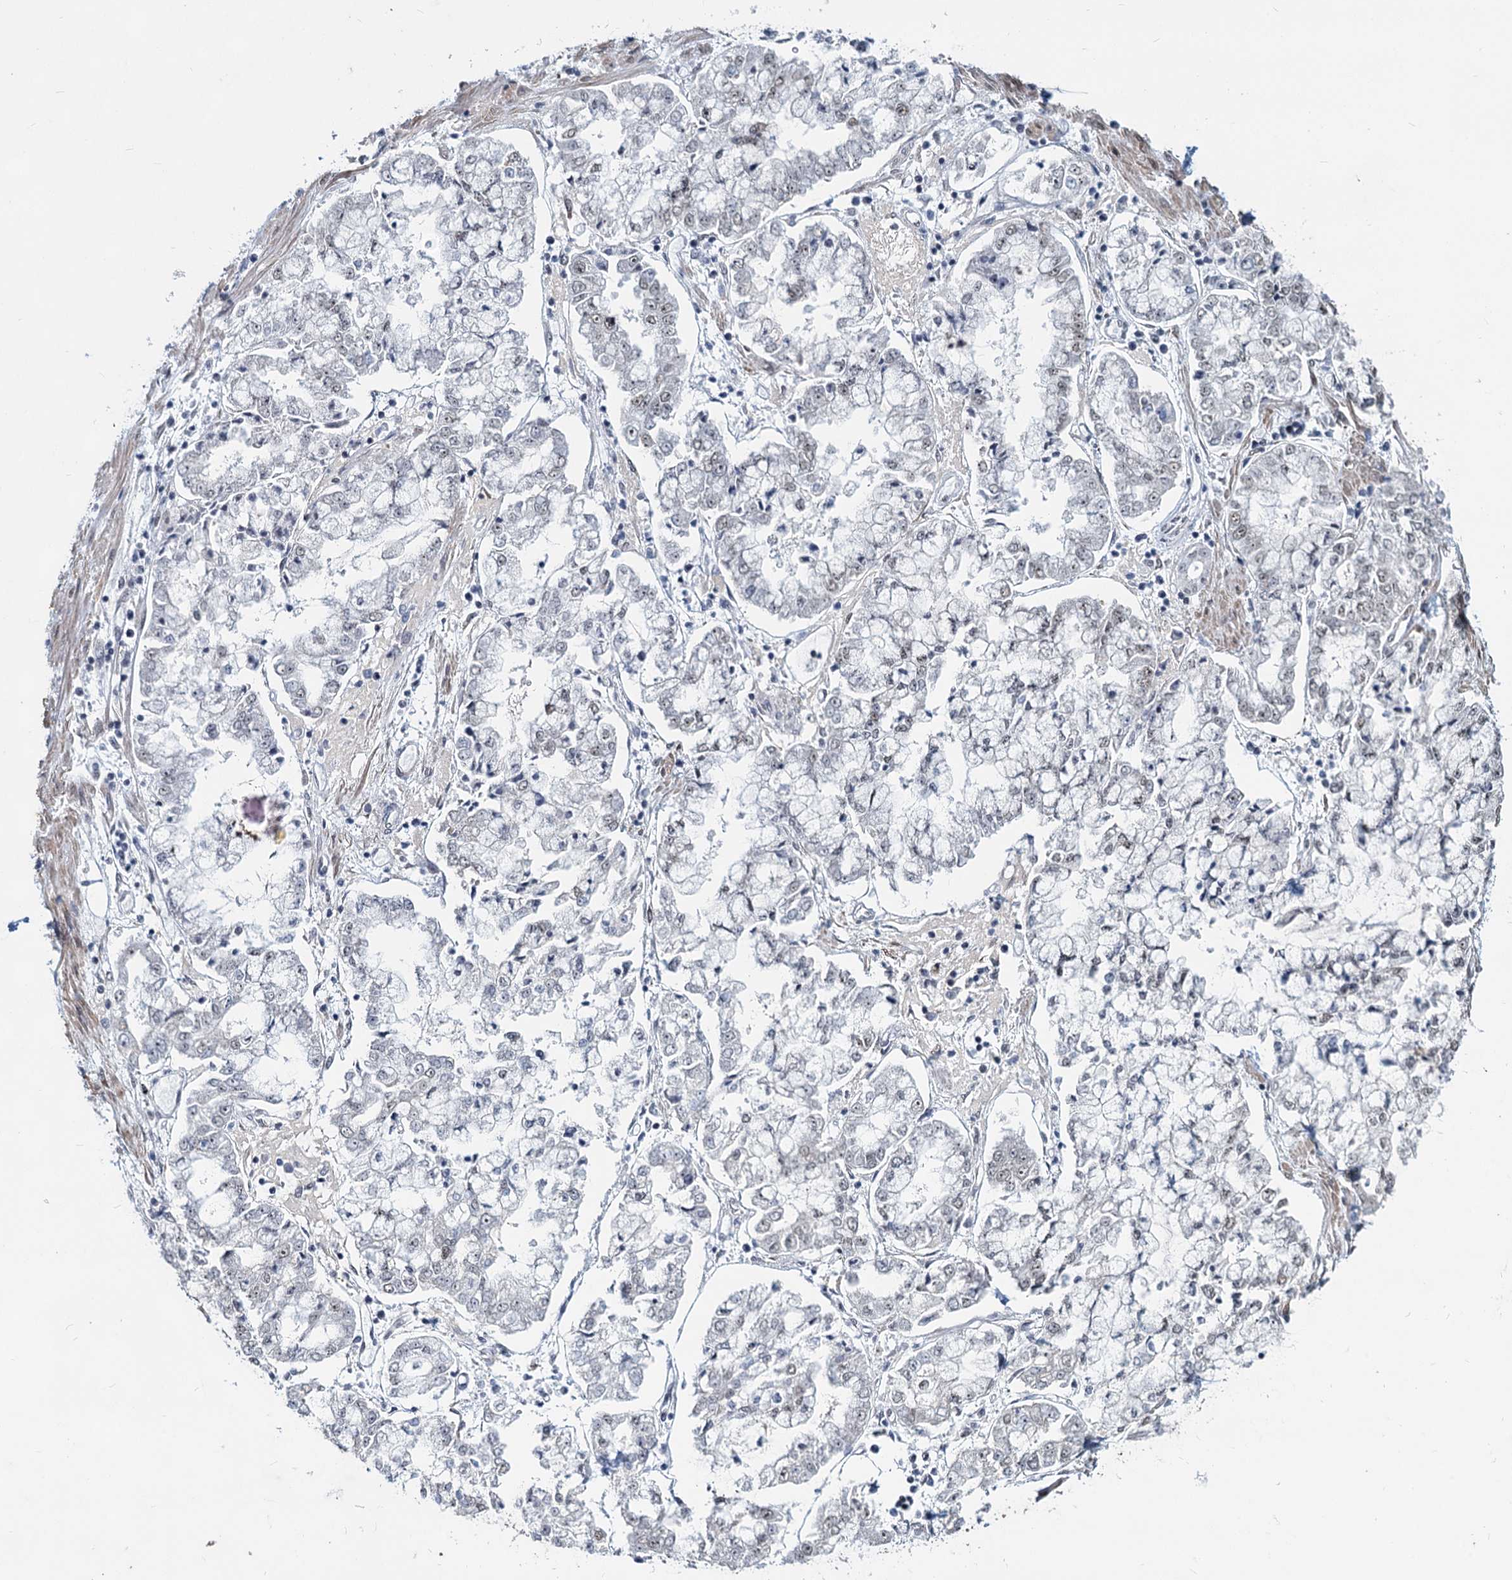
{"staining": {"intensity": "negative", "quantity": "none", "location": "none"}, "tissue": "stomach cancer", "cell_type": "Tumor cells", "image_type": "cancer", "snomed": [{"axis": "morphology", "description": "Adenocarcinoma, NOS"}, {"axis": "topography", "description": "Stomach"}], "caption": "This is an immunohistochemistry image of stomach cancer (adenocarcinoma). There is no positivity in tumor cells.", "gene": "METTL14", "patient": {"sex": "male", "age": 76}}